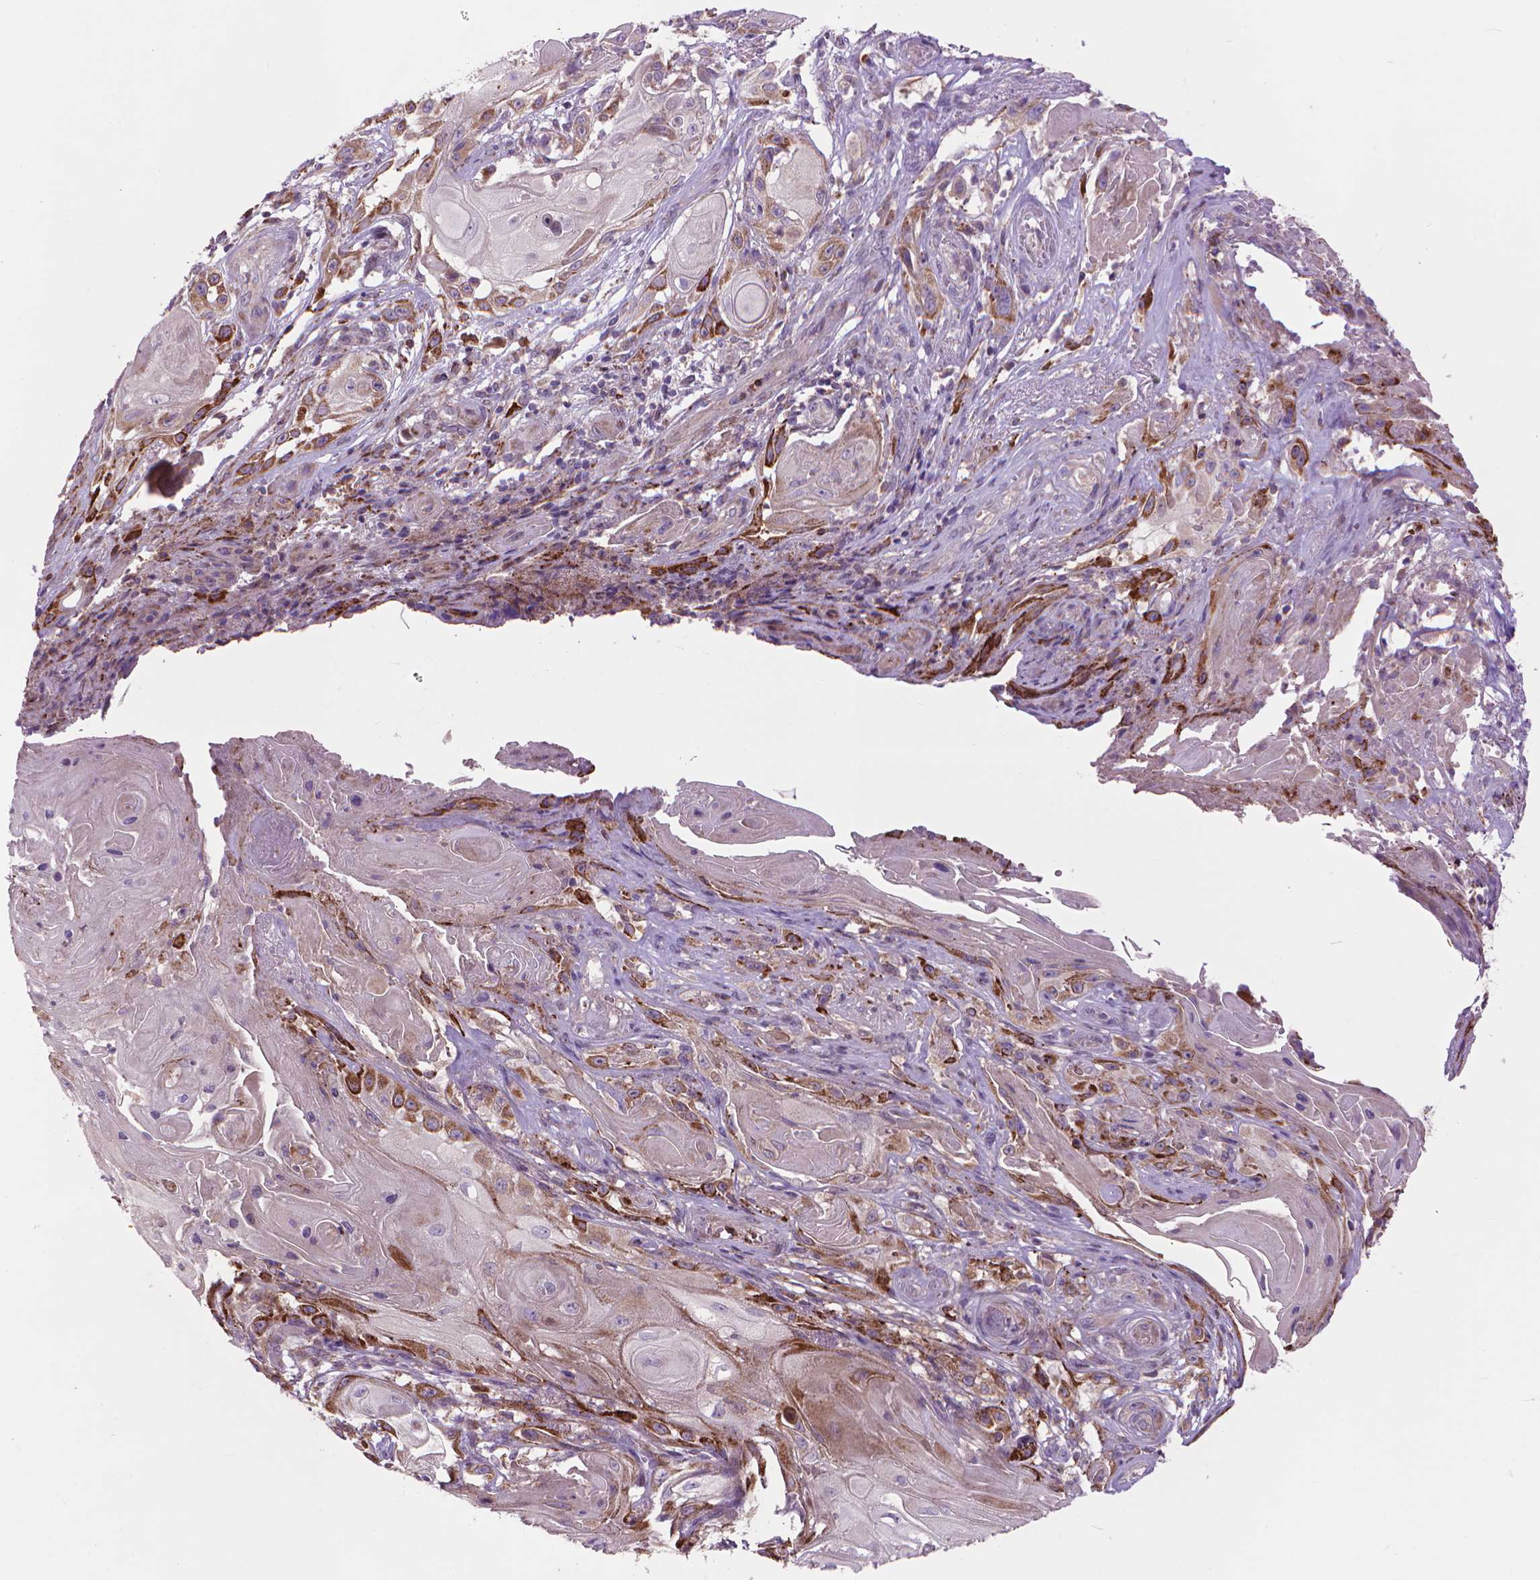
{"staining": {"intensity": "moderate", "quantity": "<25%", "location": "cytoplasmic/membranous"}, "tissue": "skin cancer", "cell_type": "Tumor cells", "image_type": "cancer", "snomed": [{"axis": "morphology", "description": "Squamous cell carcinoma, NOS"}, {"axis": "topography", "description": "Skin"}], "caption": "Immunohistochemistry photomicrograph of human skin cancer stained for a protein (brown), which exhibits low levels of moderate cytoplasmic/membranous staining in about <25% of tumor cells.", "gene": "MYH14", "patient": {"sex": "male", "age": 62}}